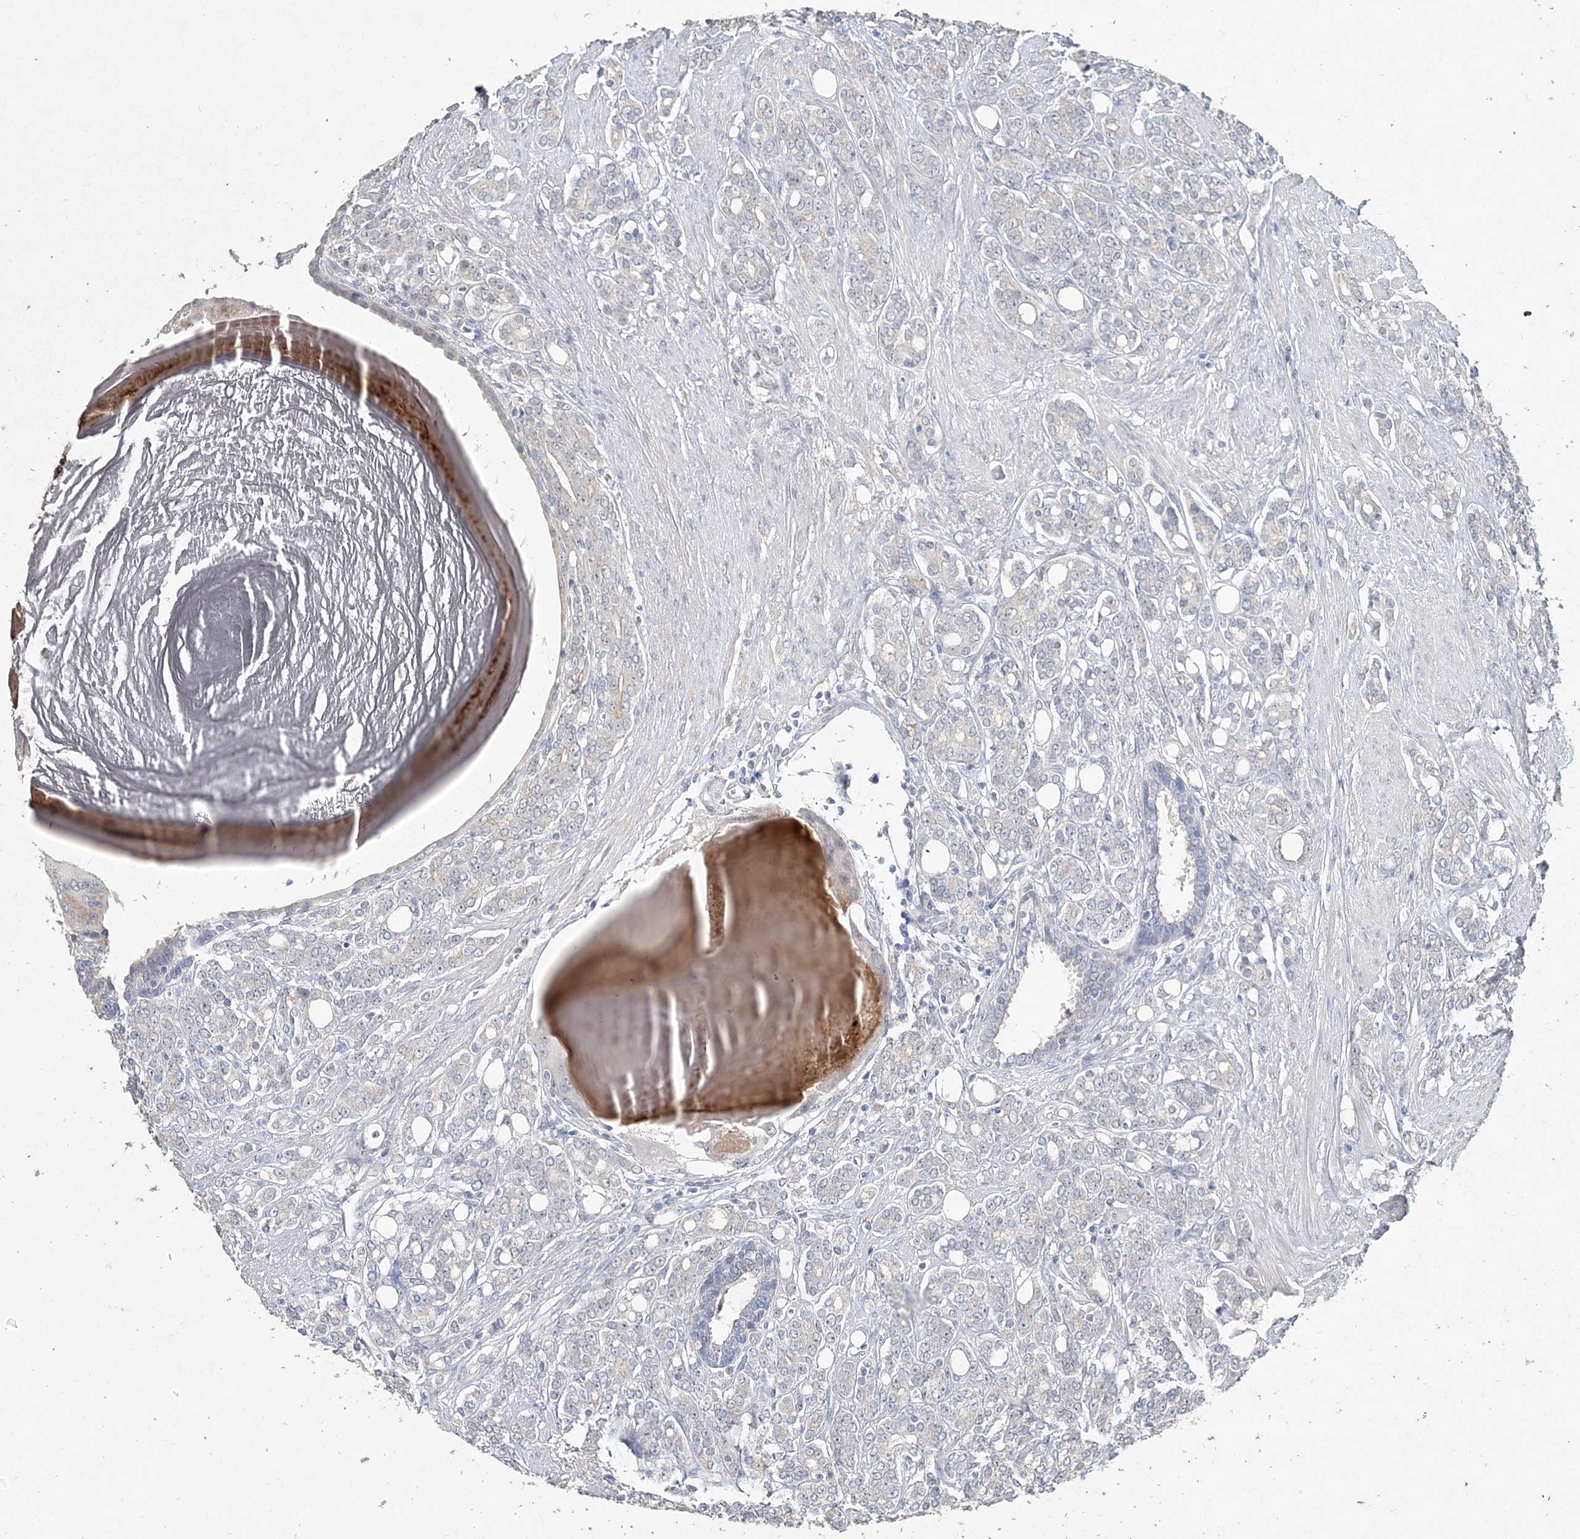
{"staining": {"intensity": "negative", "quantity": "none", "location": "none"}, "tissue": "prostate cancer", "cell_type": "Tumor cells", "image_type": "cancer", "snomed": [{"axis": "morphology", "description": "Adenocarcinoma, High grade"}, {"axis": "topography", "description": "Prostate"}], "caption": "Tumor cells are negative for protein expression in human prostate cancer.", "gene": "DNAH5", "patient": {"sex": "male", "age": 62}}